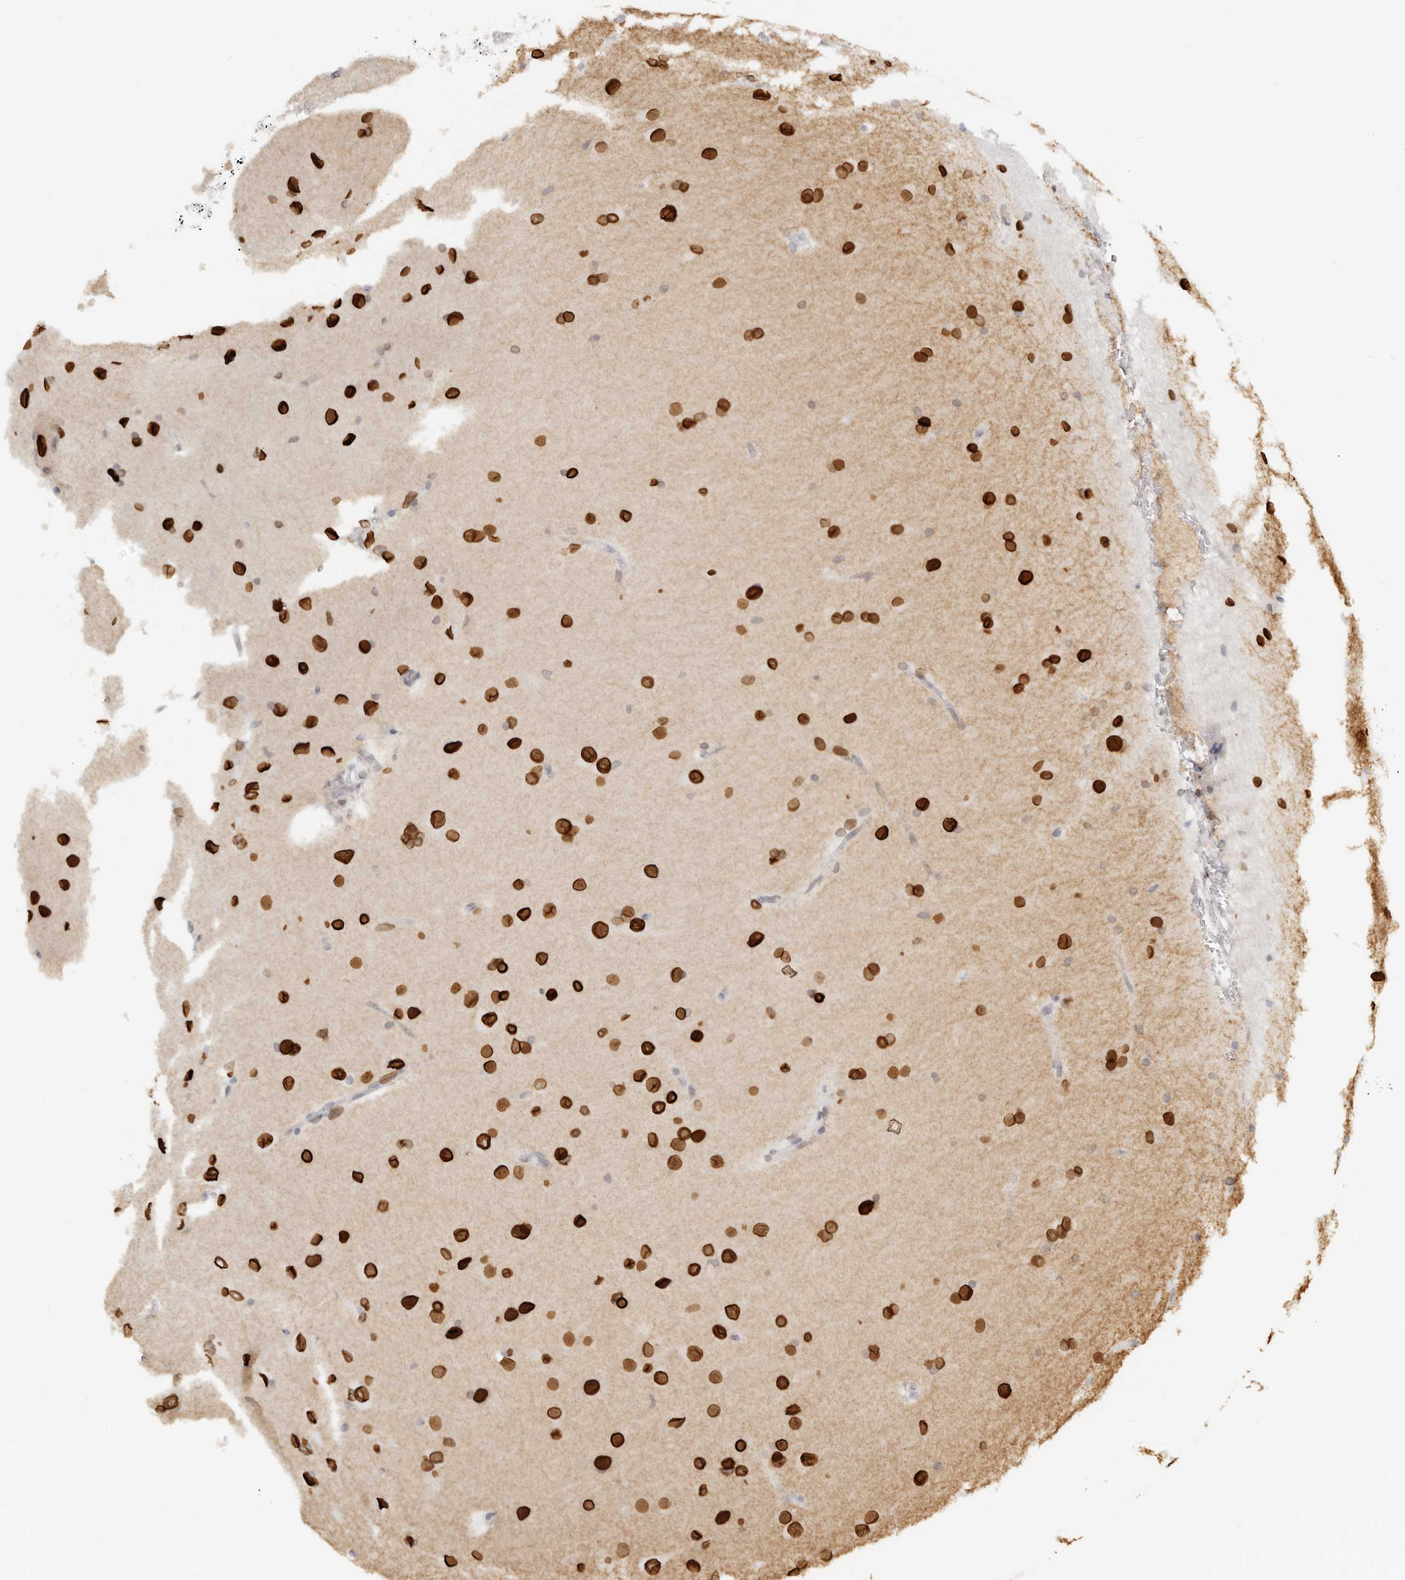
{"staining": {"intensity": "strong", "quantity": ">75%", "location": "cytoplasmic/membranous,nuclear"}, "tissue": "glioma", "cell_type": "Tumor cells", "image_type": "cancer", "snomed": [{"axis": "morphology", "description": "Glioma, malignant, Low grade"}, {"axis": "topography", "description": "Brain"}], "caption": "A brown stain highlights strong cytoplasmic/membranous and nuclear expression of a protein in glioma tumor cells.", "gene": "NUP153", "patient": {"sex": "female", "age": 37}}